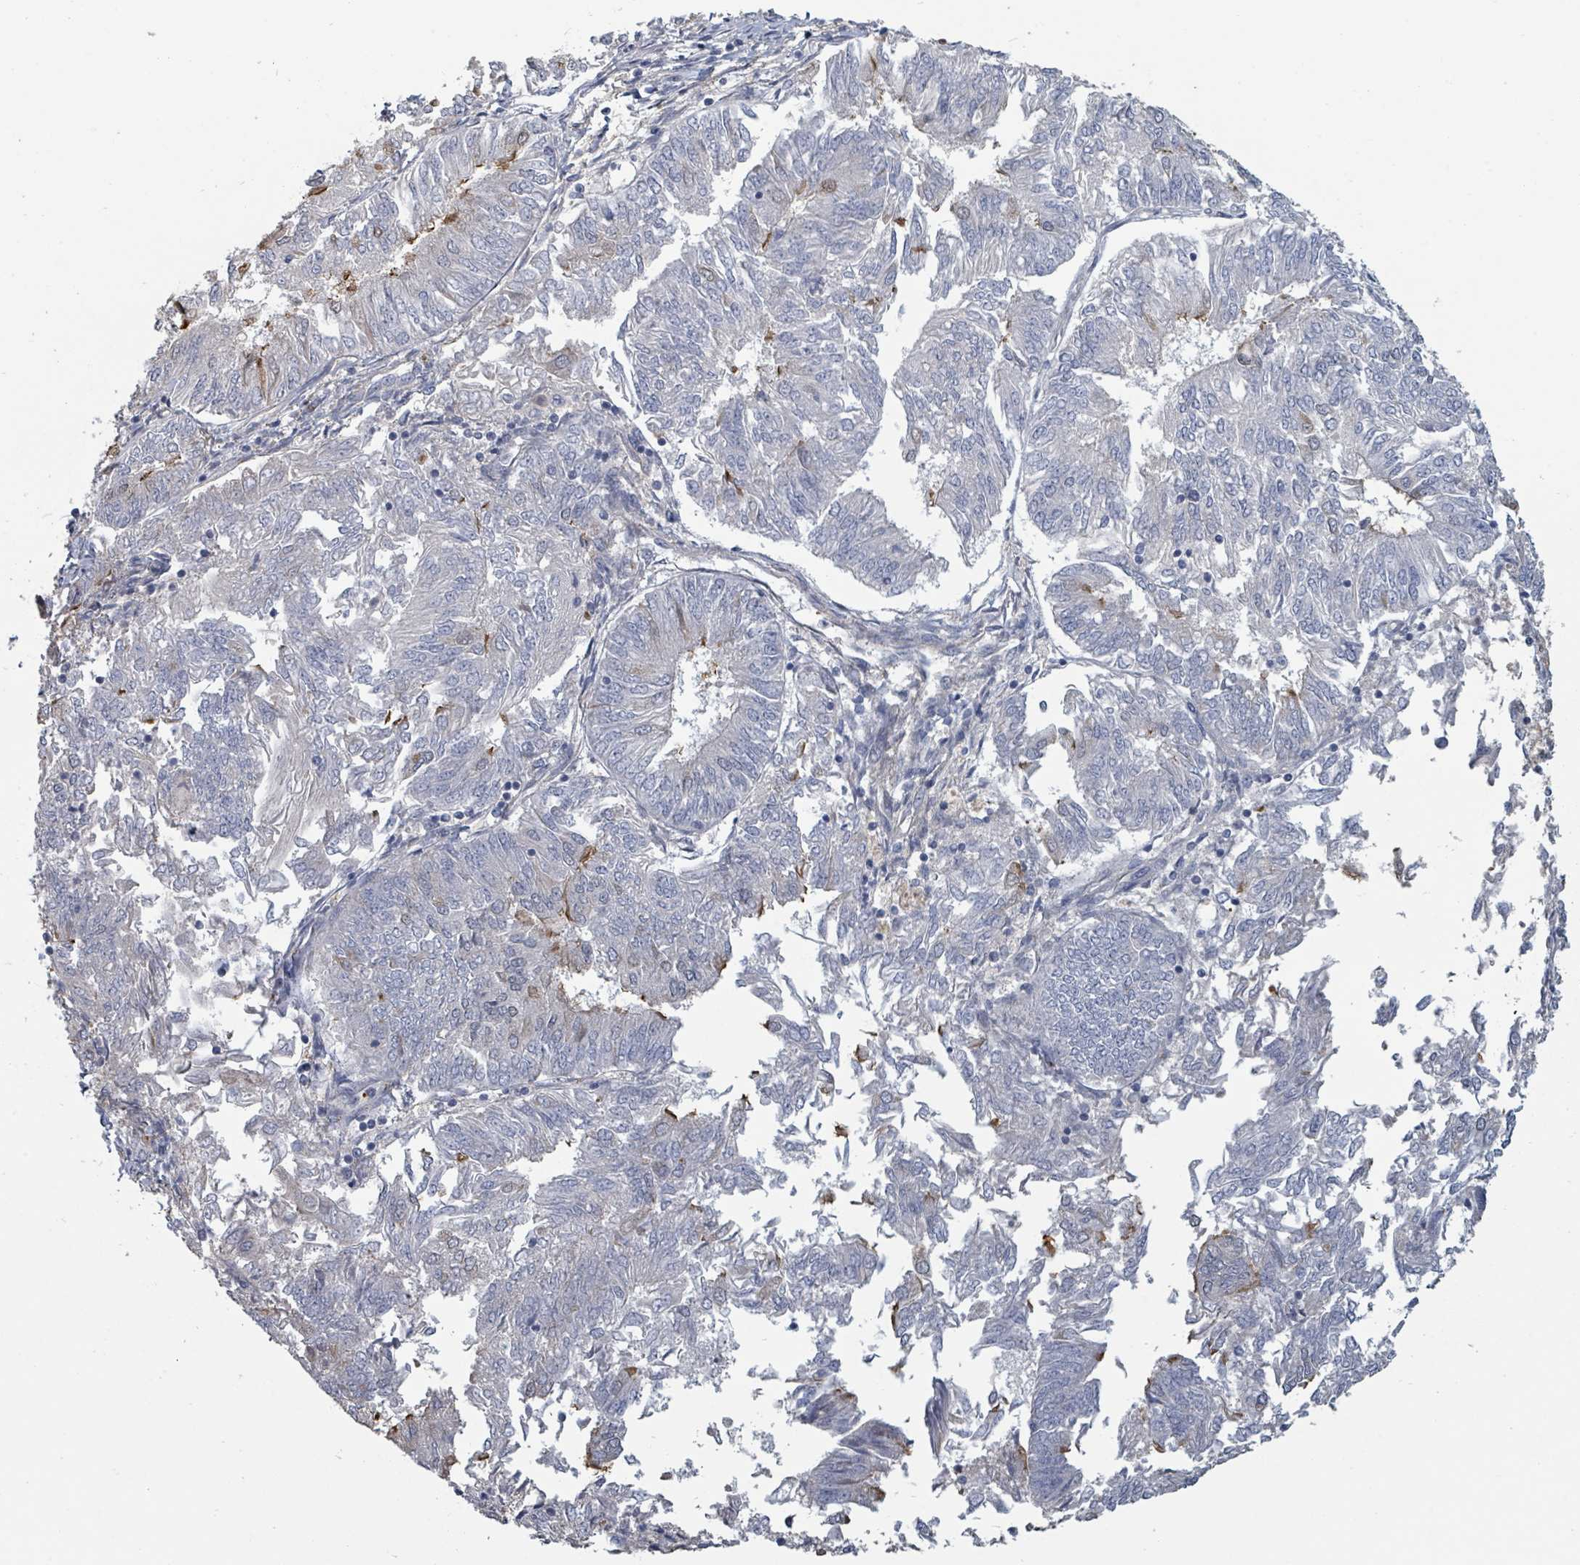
{"staining": {"intensity": "negative", "quantity": "none", "location": "none"}, "tissue": "endometrial cancer", "cell_type": "Tumor cells", "image_type": "cancer", "snomed": [{"axis": "morphology", "description": "Adenocarcinoma, NOS"}, {"axis": "topography", "description": "Endometrium"}], "caption": "Tumor cells show no significant protein positivity in endometrial adenocarcinoma.", "gene": "PLAUR", "patient": {"sex": "female", "age": 58}}